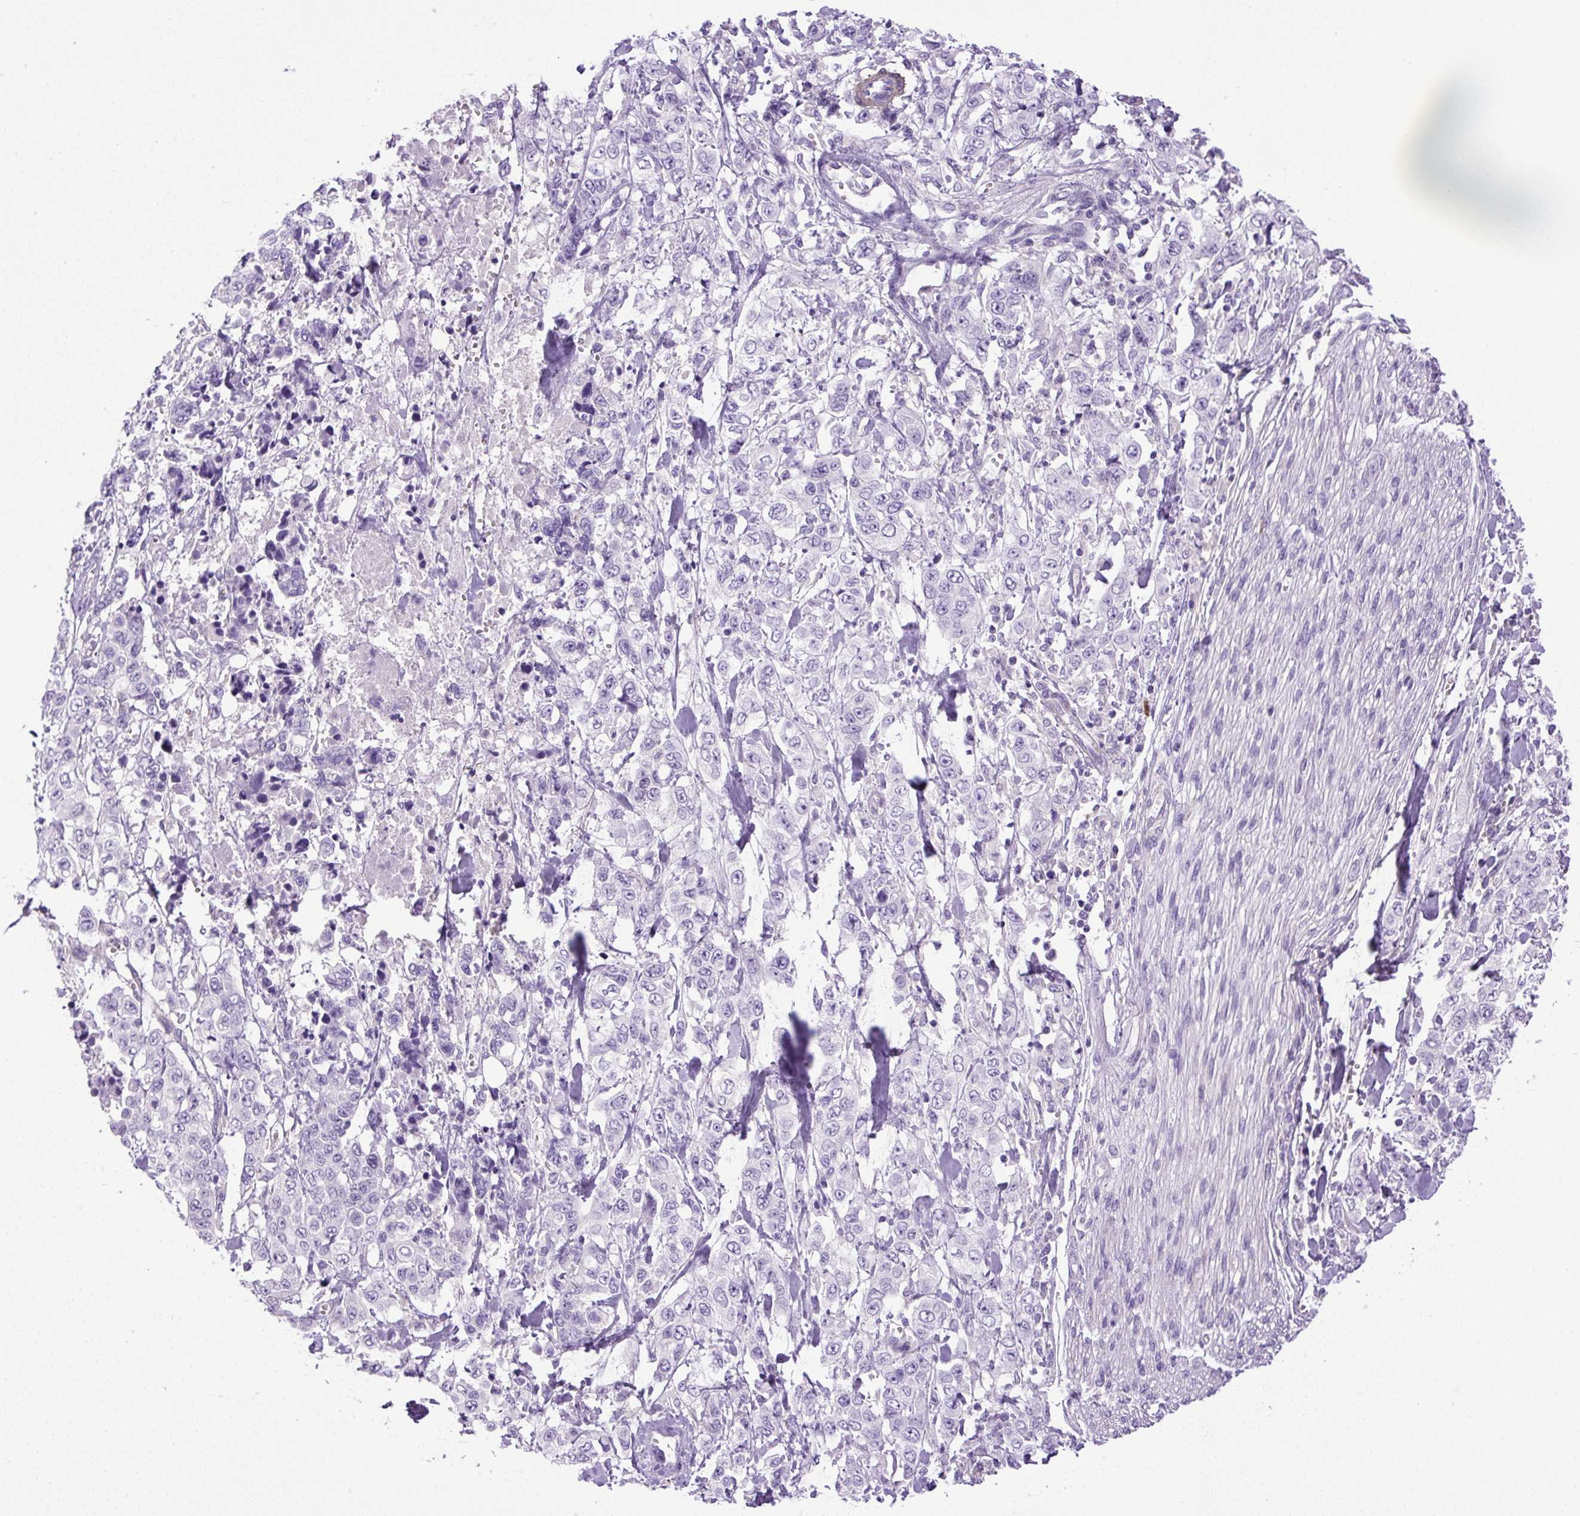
{"staining": {"intensity": "negative", "quantity": "none", "location": "none"}, "tissue": "stomach cancer", "cell_type": "Tumor cells", "image_type": "cancer", "snomed": [{"axis": "morphology", "description": "Adenocarcinoma, NOS"}, {"axis": "topography", "description": "Stomach, upper"}], "caption": "The immunohistochemistry (IHC) histopathology image has no significant expression in tumor cells of adenocarcinoma (stomach) tissue.", "gene": "VWA7", "patient": {"sex": "male", "age": 62}}